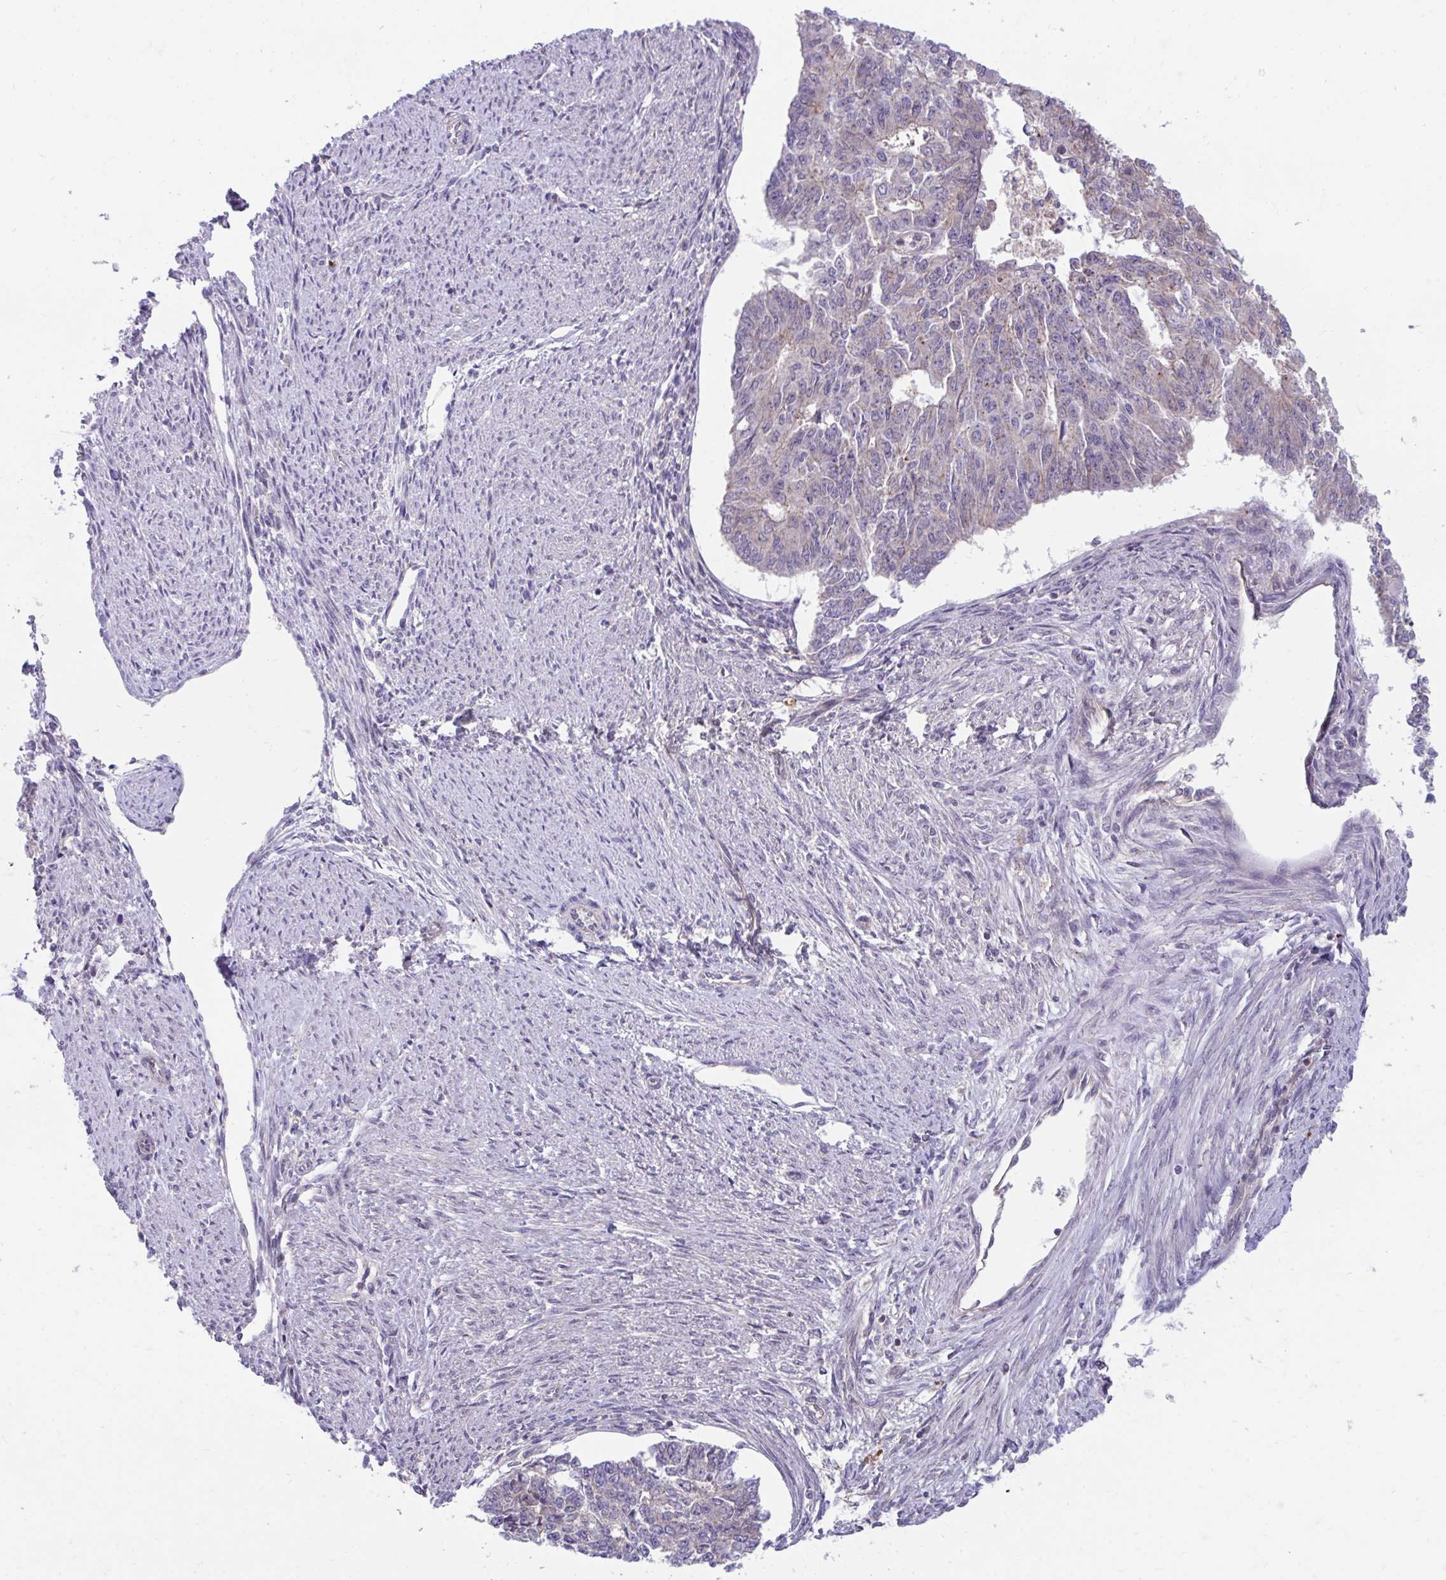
{"staining": {"intensity": "weak", "quantity": "<25%", "location": "cytoplasmic/membranous"}, "tissue": "endometrial cancer", "cell_type": "Tumor cells", "image_type": "cancer", "snomed": [{"axis": "morphology", "description": "Adenocarcinoma, NOS"}, {"axis": "topography", "description": "Endometrium"}], "caption": "IHC of human adenocarcinoma (endometrial) displays no positivity in tumor cells.", "gene": "IST1", "patient": {"sex": "female", "age": 32}}